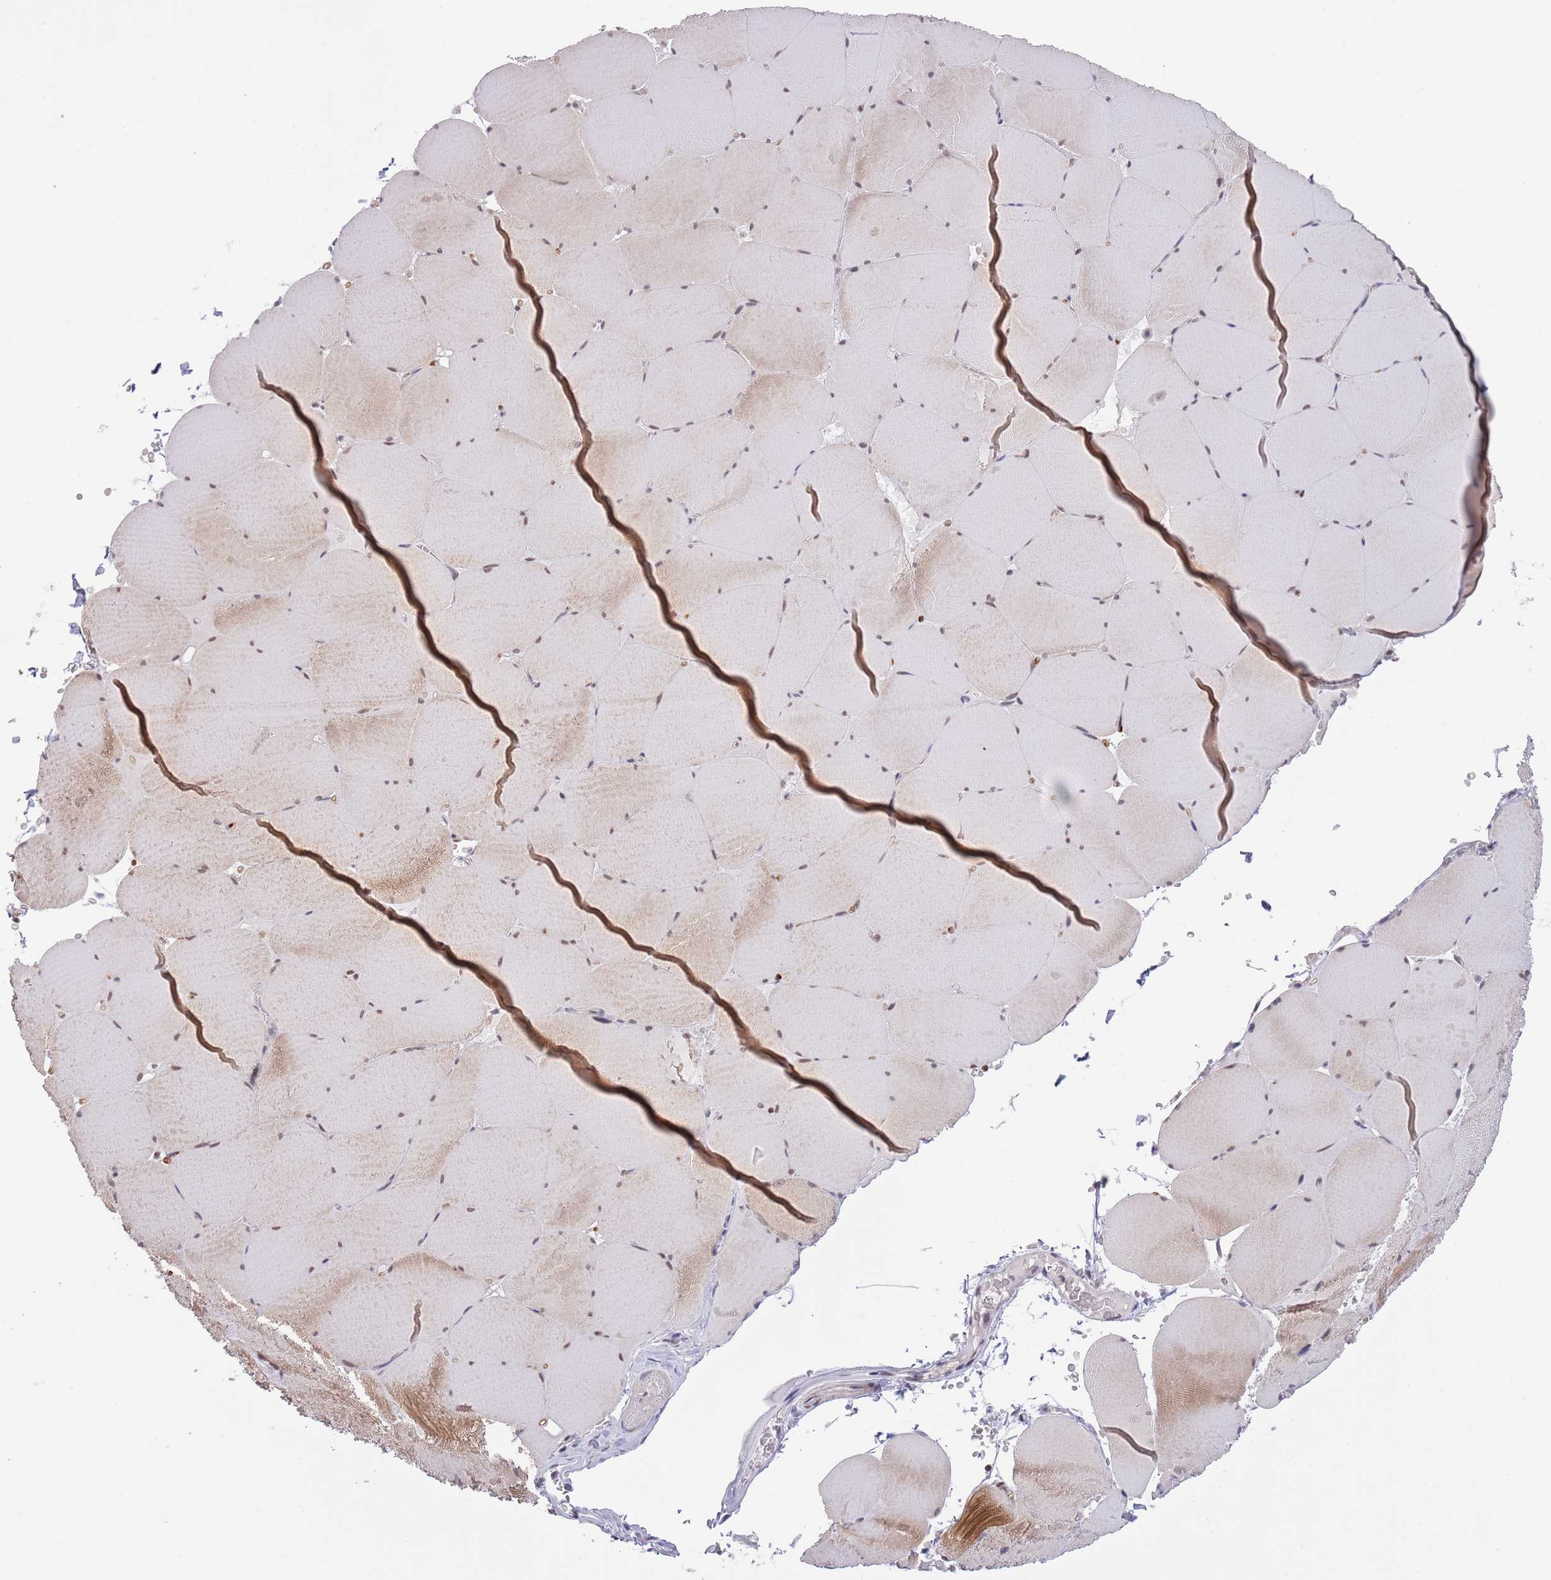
{"staining": {"intensity": "moderate", "quantity": "<25%", "location": "cytoplasmic/membranous"}, "tissue": "skeletal muscle", "cell_type": "Myocytes", "image_type": "normal", "snomed": [{"axis": "morphology", "description": "Normal tissue, NOS"}, {"axis": "topography", "description": "Skeletal muscle"}, {"axis": "topography", "description": "Head-Neck"}], "caption": "Skeletal muscle stained for a protein (brown) reveals moderate cytoplasmic/membranous positive positivity in about <25% of myocytes.", "gene": "RFX1", "patient": {"sex": "male", "age": 66}}